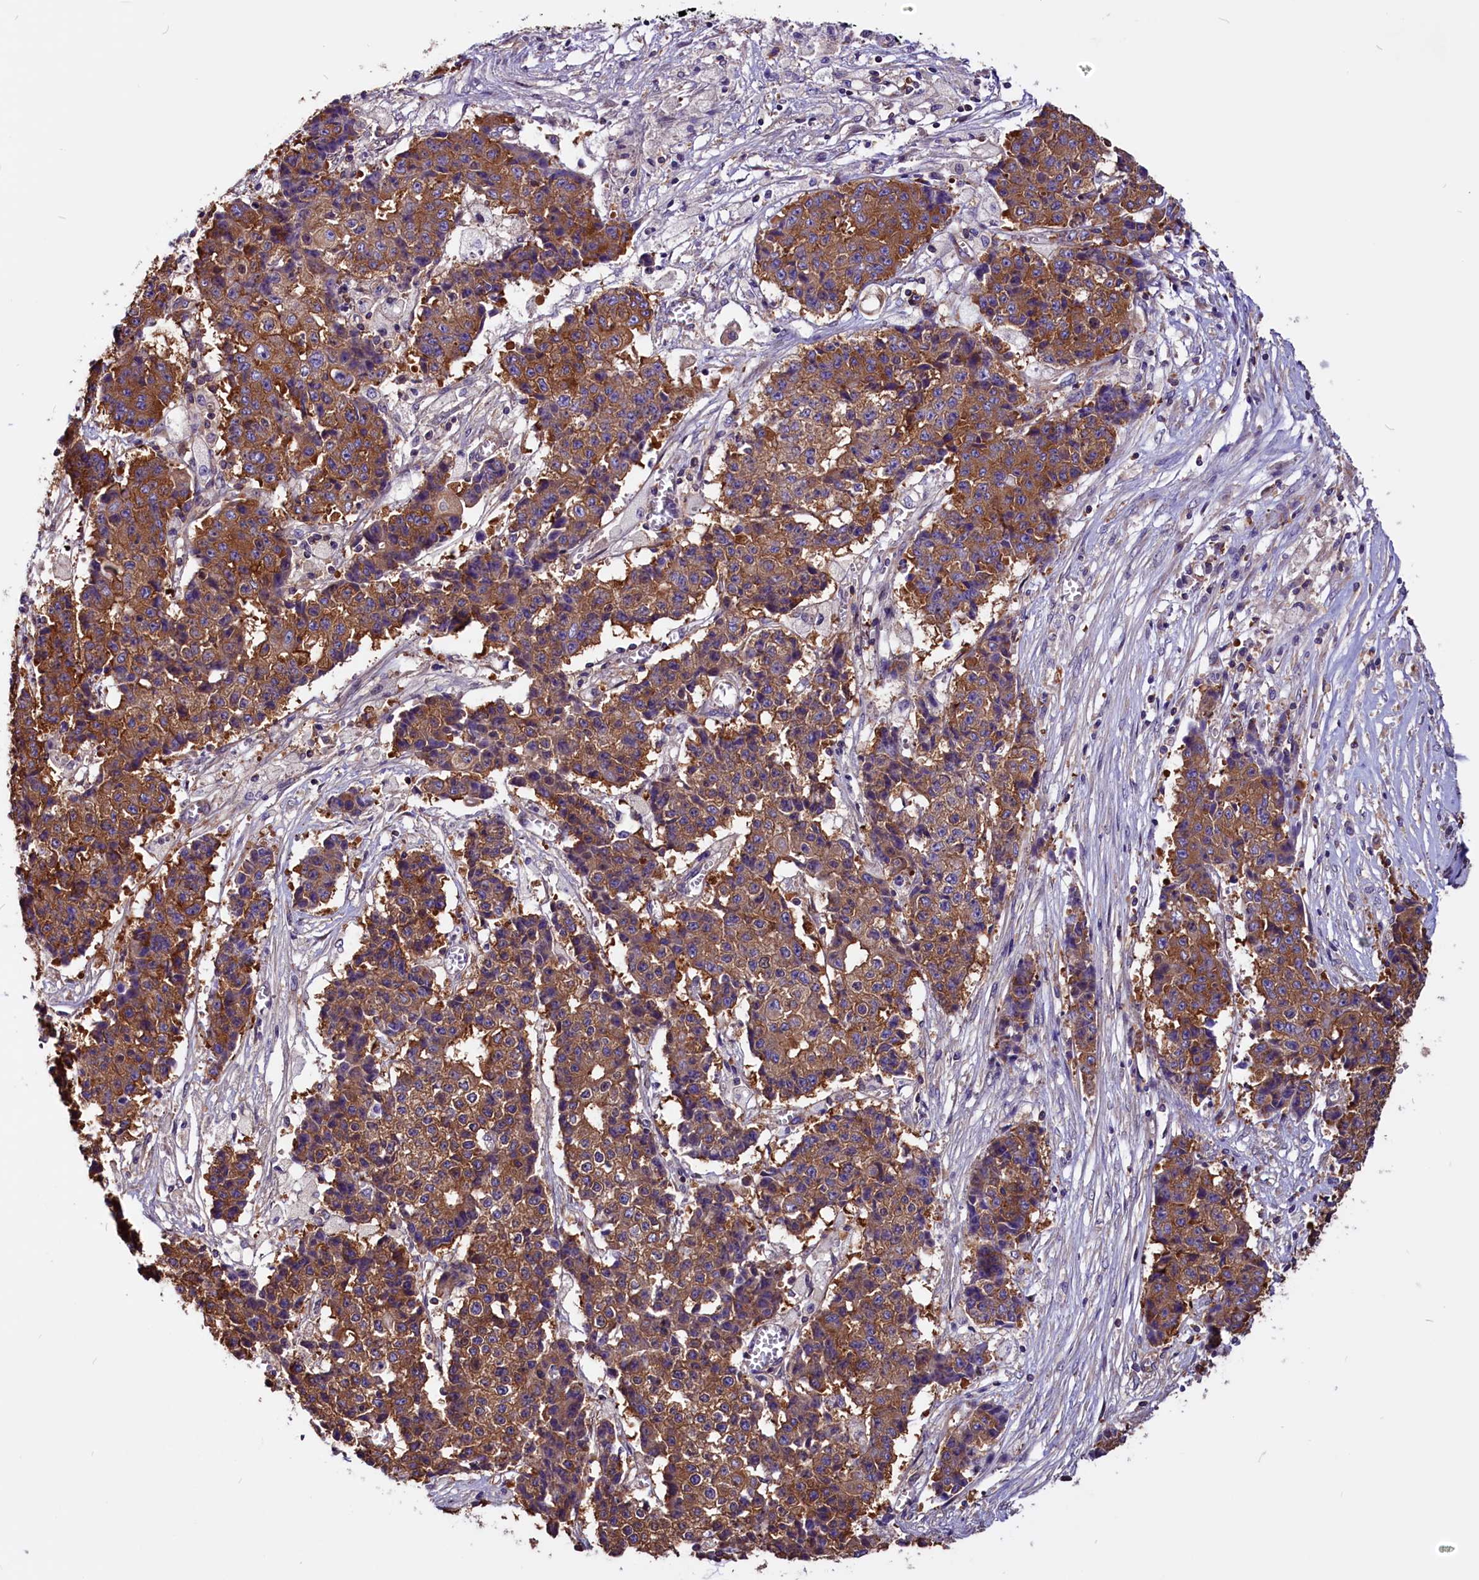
{"staining": {"intensity": "strong", "quantity": ">75%", "location": "cytoplasmic/membranous"}, "tissue": "ovarian cancer", "cell_type": "Tumor cells", "image_type": "cancer", "snomed": [{"axis": "morphology", "description": "Carcinoma, endometroid"}, {"axis": "topography", "description": "Ovary"}], "caption": "Protein expression analysis of endometroid carcinoma (ovarian) exhibits strong cytoplasmic/membranous staining in approximately >75% of tumor cells.", "gene": "EIF3G", "patient": {"sex": "female", "age": 42}}